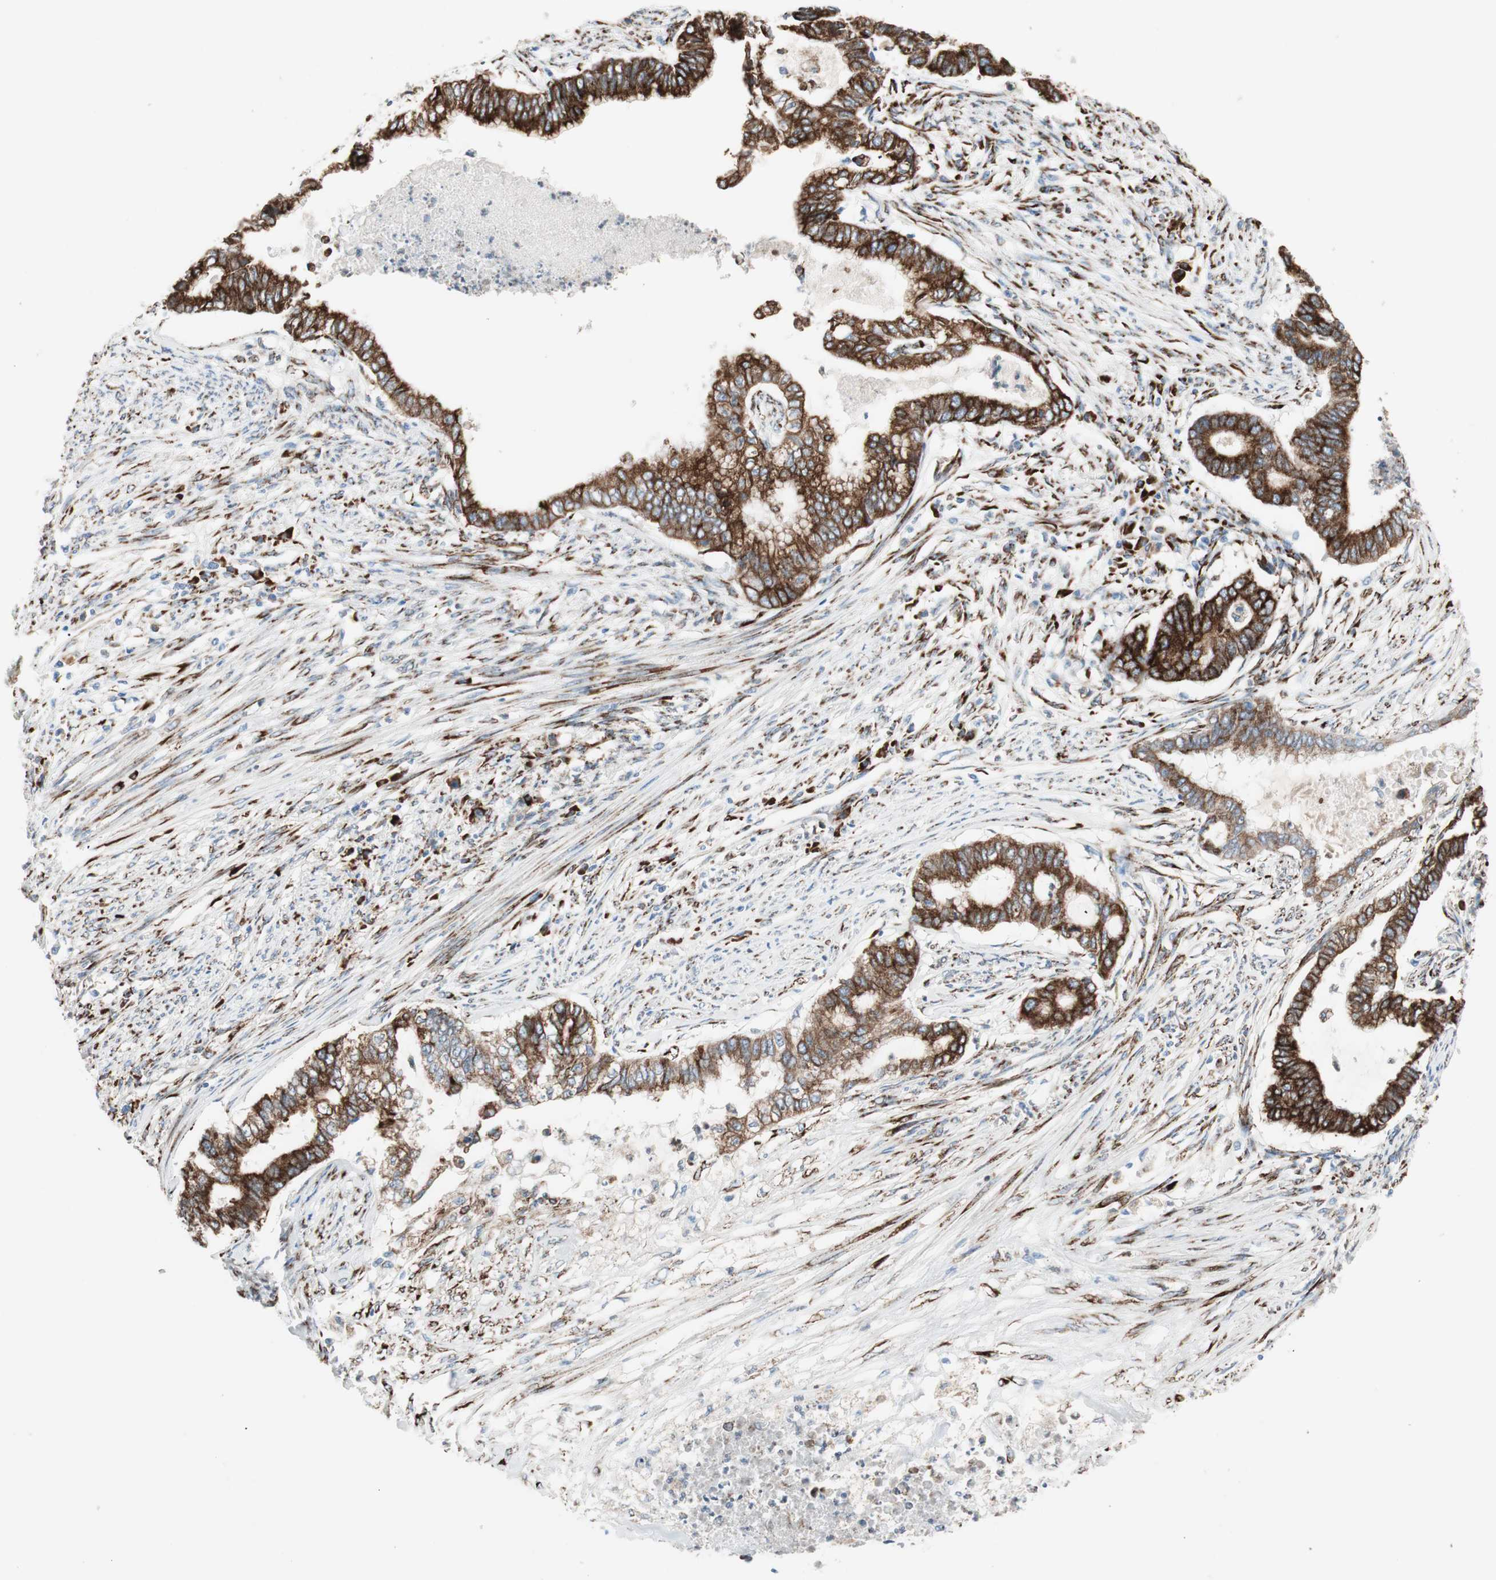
{"staining": {"intensity": "strong", "quantity": ">75%", "location": "cytoplasmic/membranous"}, "tissue": "endometrial cancer", "cell_type": "Tumor cells", "image_type": "cancer", "snomed": [{"axis": "morphology", "description": "Adenocarcinoma, NOS"}, {"axis": "topography", "description": "Endometrium"}], "caption": "Immunohistochemical staining of adenocarcinoma (endometrial) shows high levels of strong cytoplasmic/membranous positivity in approximately >75% of tumor cells.", "gene": "P4HTM", "patient": {"sex": "female", "age": 79}}